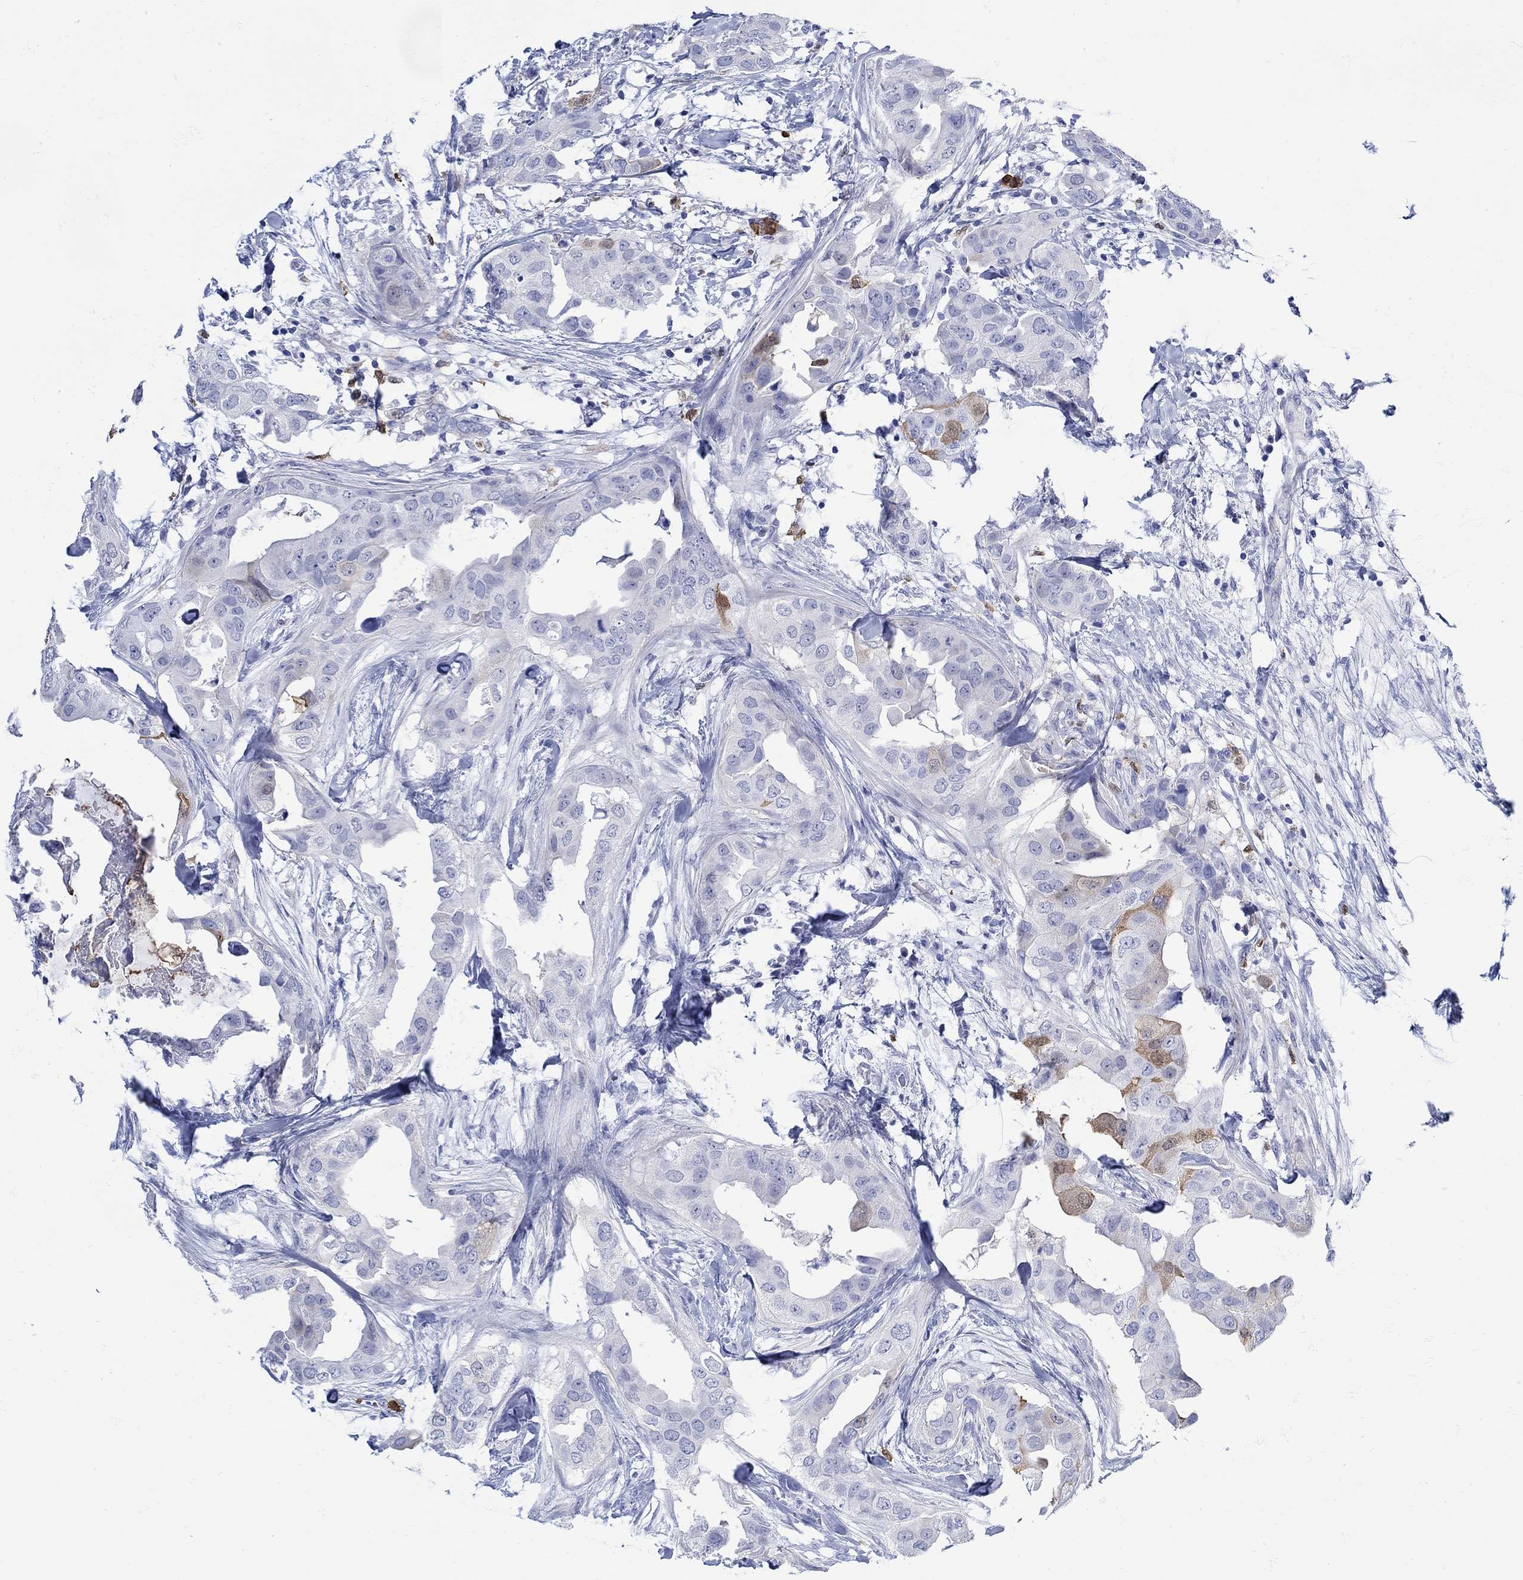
{"staining": {"intensity": "weak", "quantity": "<25%", "location": "cytoplasmic/membranous"}, "tissue": "breast cancer", "cell_type": "Tumor cells", "image_type": "cancer", "snomed": [{"axis": "morphology", "description": "Normal tissue, NOS"}, {"axis": "morphology", "description": "Duct carcinoma"}, {"axis": "topography", "description": "Breast"}], "caption": "Immunohistochemistry of breast infiltrating ductal carcinoma displays no positivity in tumor cells. (Brightfield microscopy of DAB IHC at high magnification).", "gene": "LINGO3", "patient": {"sex": "female", "age": 40}}